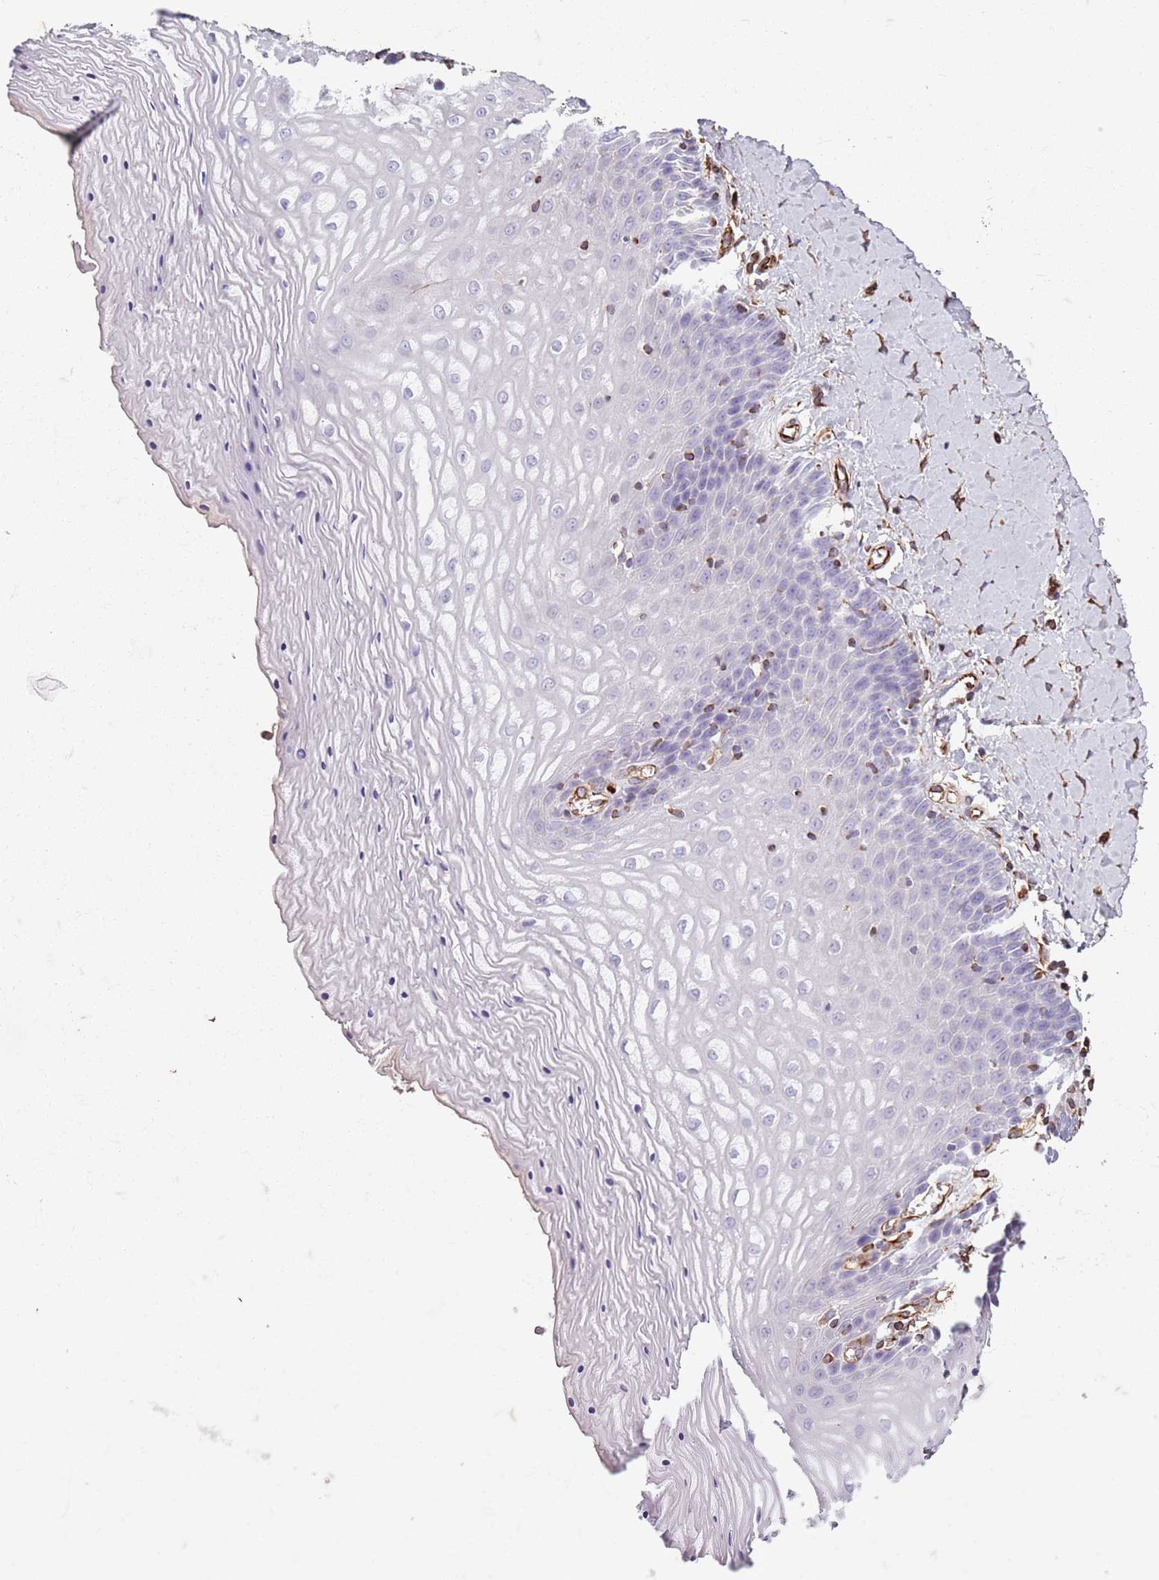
{"staining": {"intensity": "negative", "quantity": "none", "location": "none"}, "tissue": "vagina", "cell_type": "Squamous epithelial cells", "image_type": "normal", "snomed": [{"axis": "morphology", "description": "Normal tissue, NOS"}, {"axis": "topography", "description": "Vagina"}], "caption": "Immunohistochemistry micrograph of unremarkable human vagina stained for a protein (brown), which shows no positivity in squamous epithelial cells.", "gene": "TAS2R38", "patient": {"sex": "female", "age": 65}}